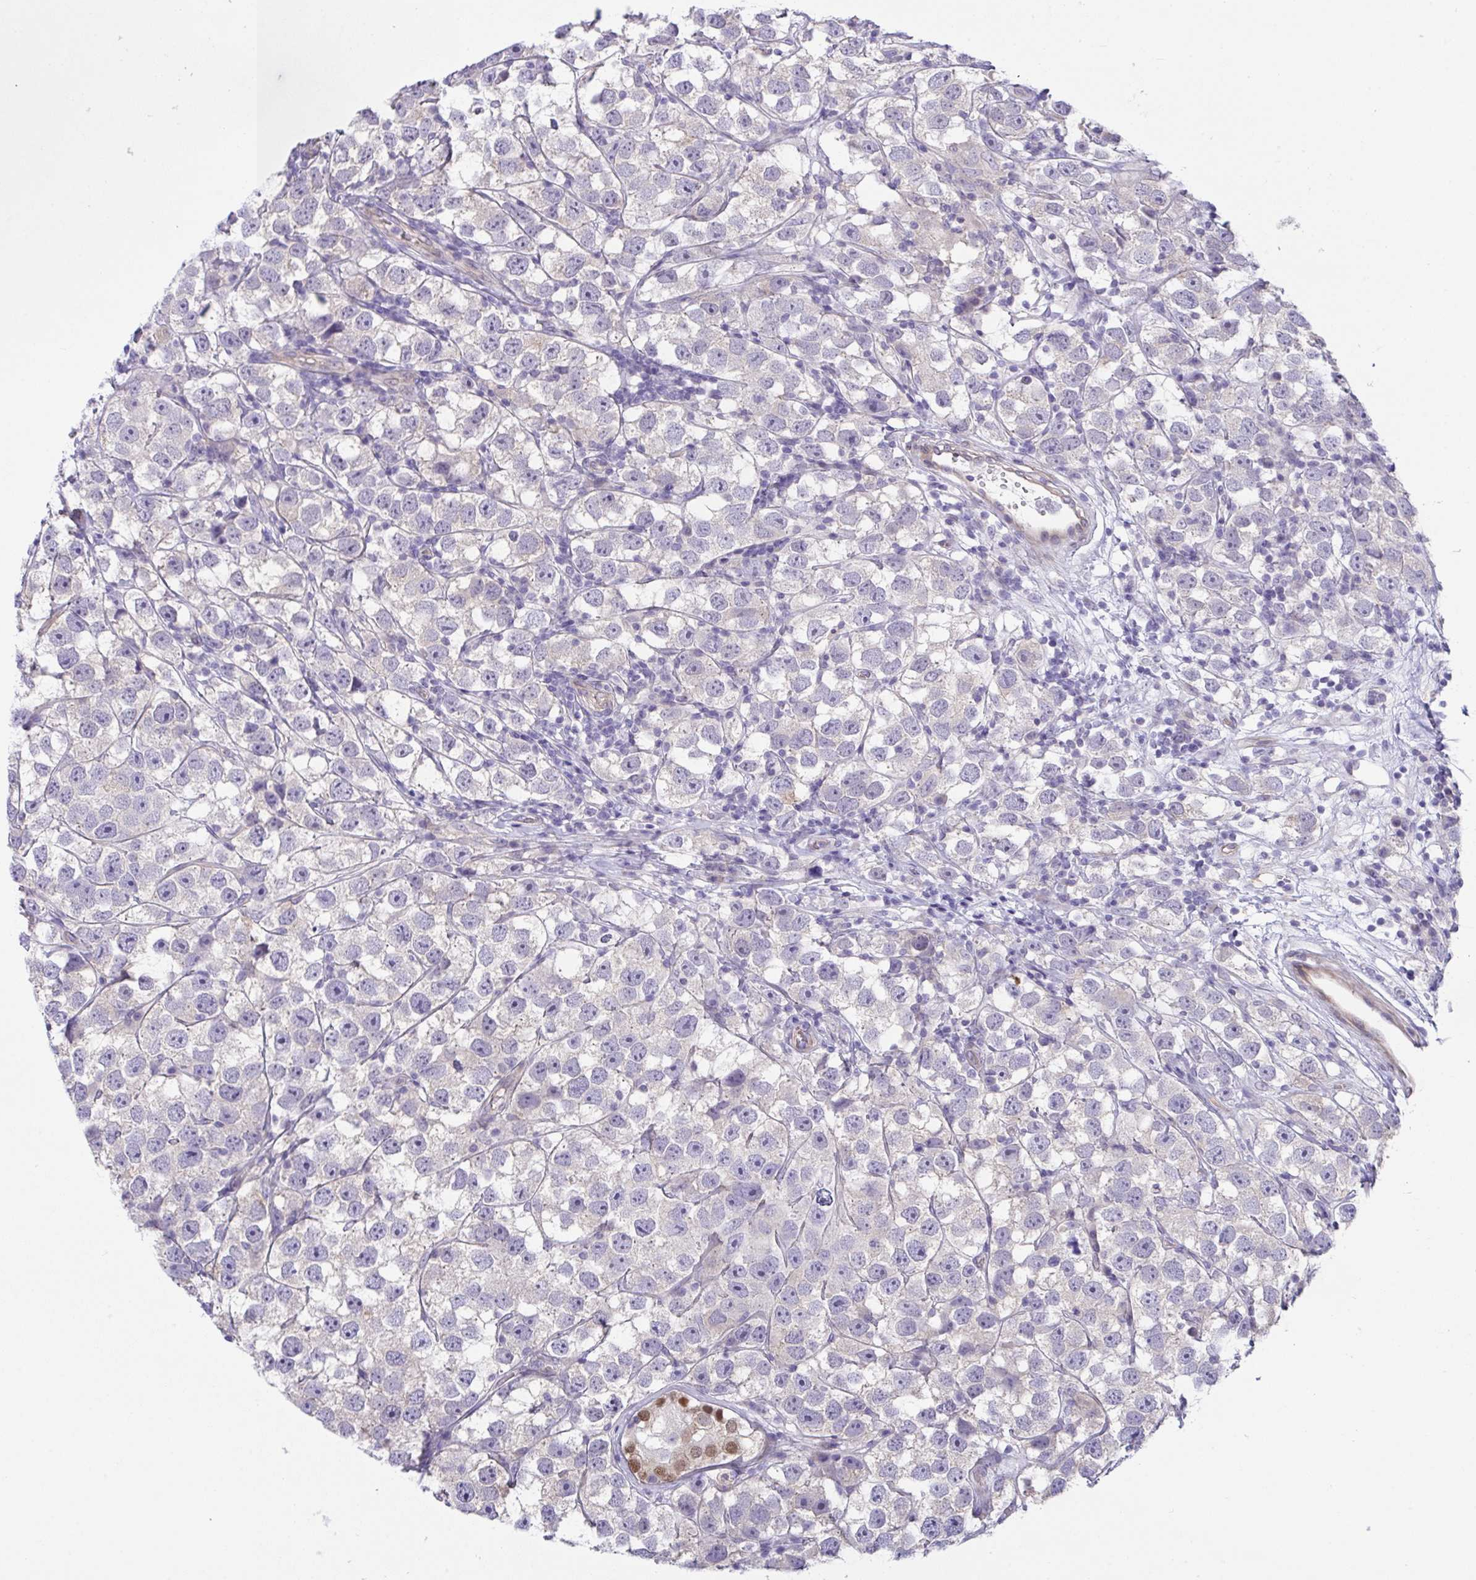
{"staining": {"intensity": "negative", "quantity": "none", "location": "none"}, "tissue": "testis cancer", "cell_type": "Tumor cells", "image_type": "cancer", "snomed": [{"axis": "morphology", "description": "Seminoma, NOS"}, {"axis": "topography", "description": "Testis"}], "caption": "Human testis seminoma stained for a protein using immunohistochemistry (IHC) demonstrates no positivity in tumor cells.", "gene": "RHOXF1", "patient": {"sex": "male", "age": 26}}